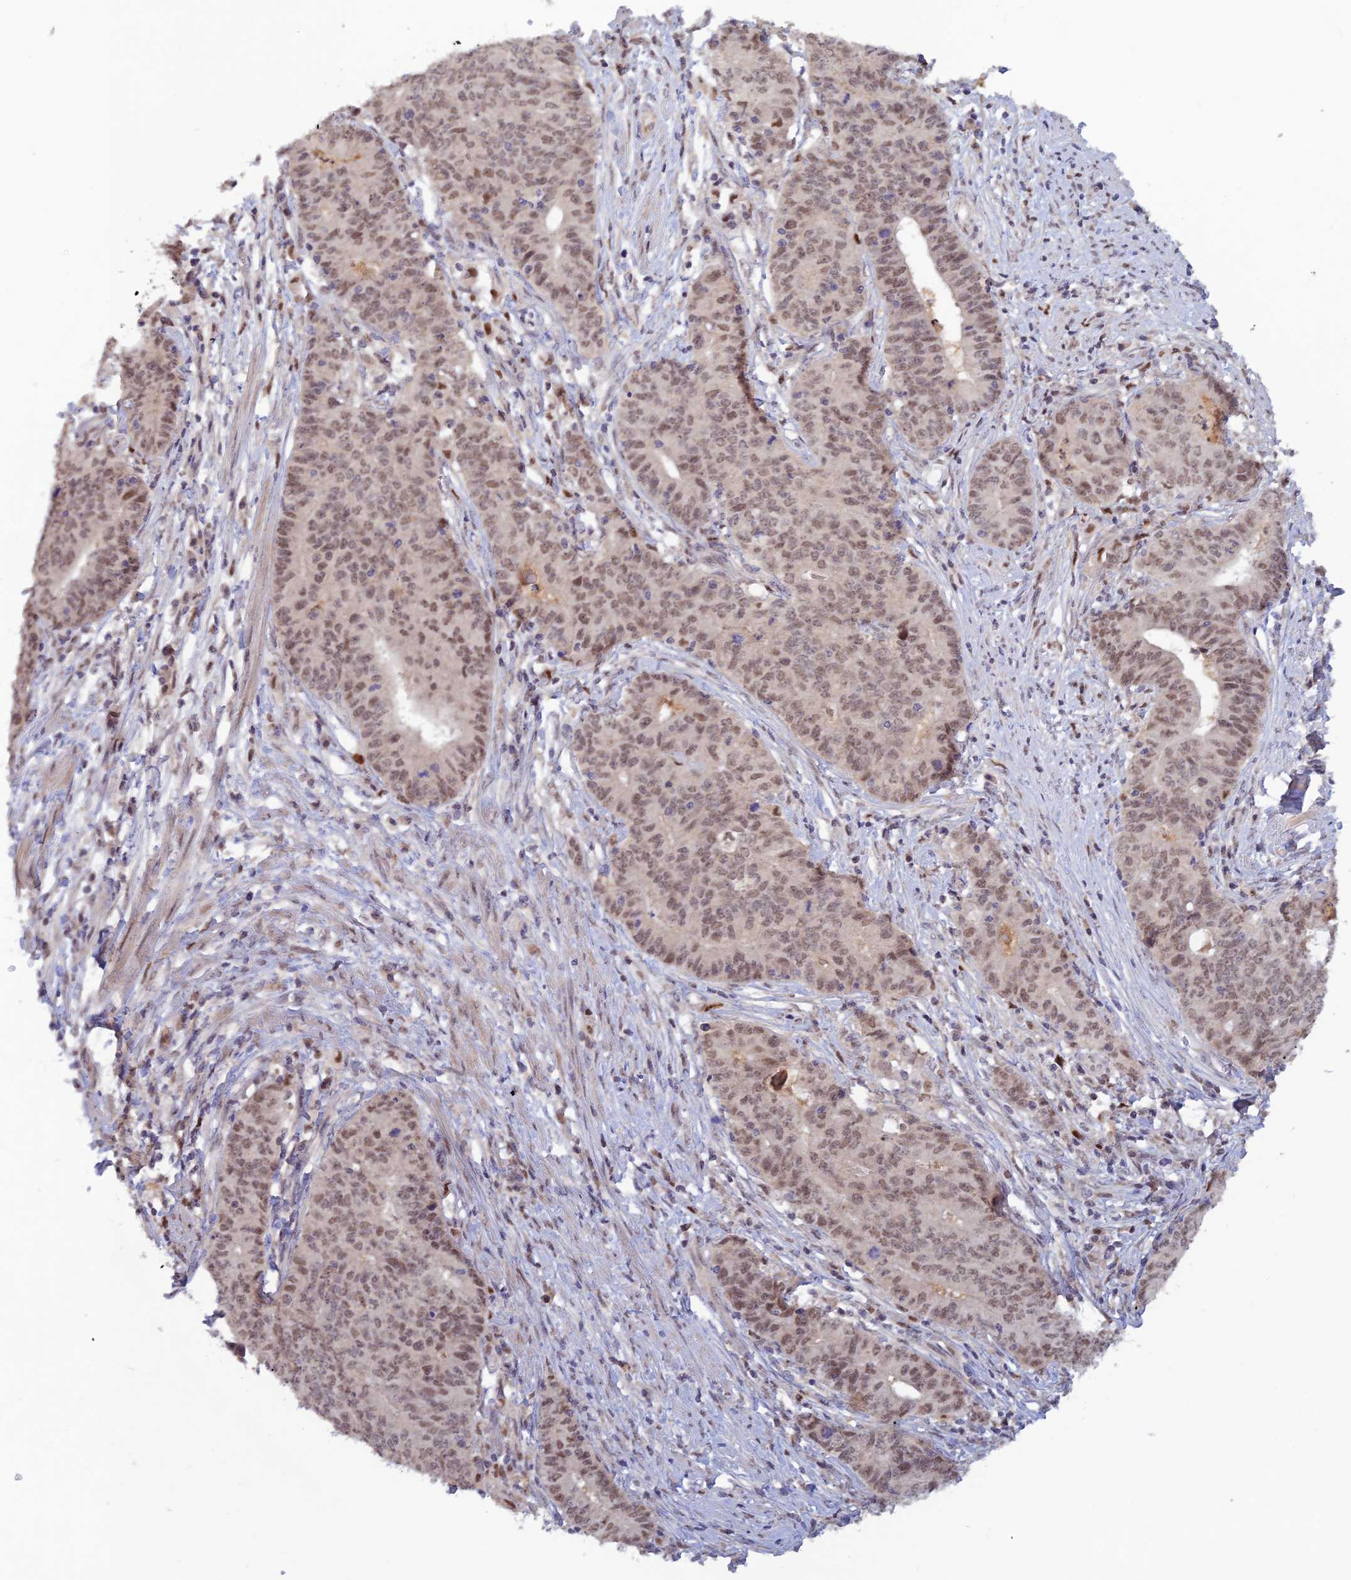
{"staining": {"intensity": "moderate", "quantity": ">75%", "location": "nuclear"}, "tissue": "endometrial cancer", "cell_type": "Tumor cells", "image_type": "cancer", "snomed": [{"axis": "morphology", "description": "Adenocarcinoma, NOS"}, {"axis": "topography", "description": "Endometrium"}], "caption": "Moderate nuclear protein positivity is seen in about >75% of tumor cells in endometrial adenocarcinoma.", "gene": "FASTKD5", "patient": {"sex": "female", "age": 59}}